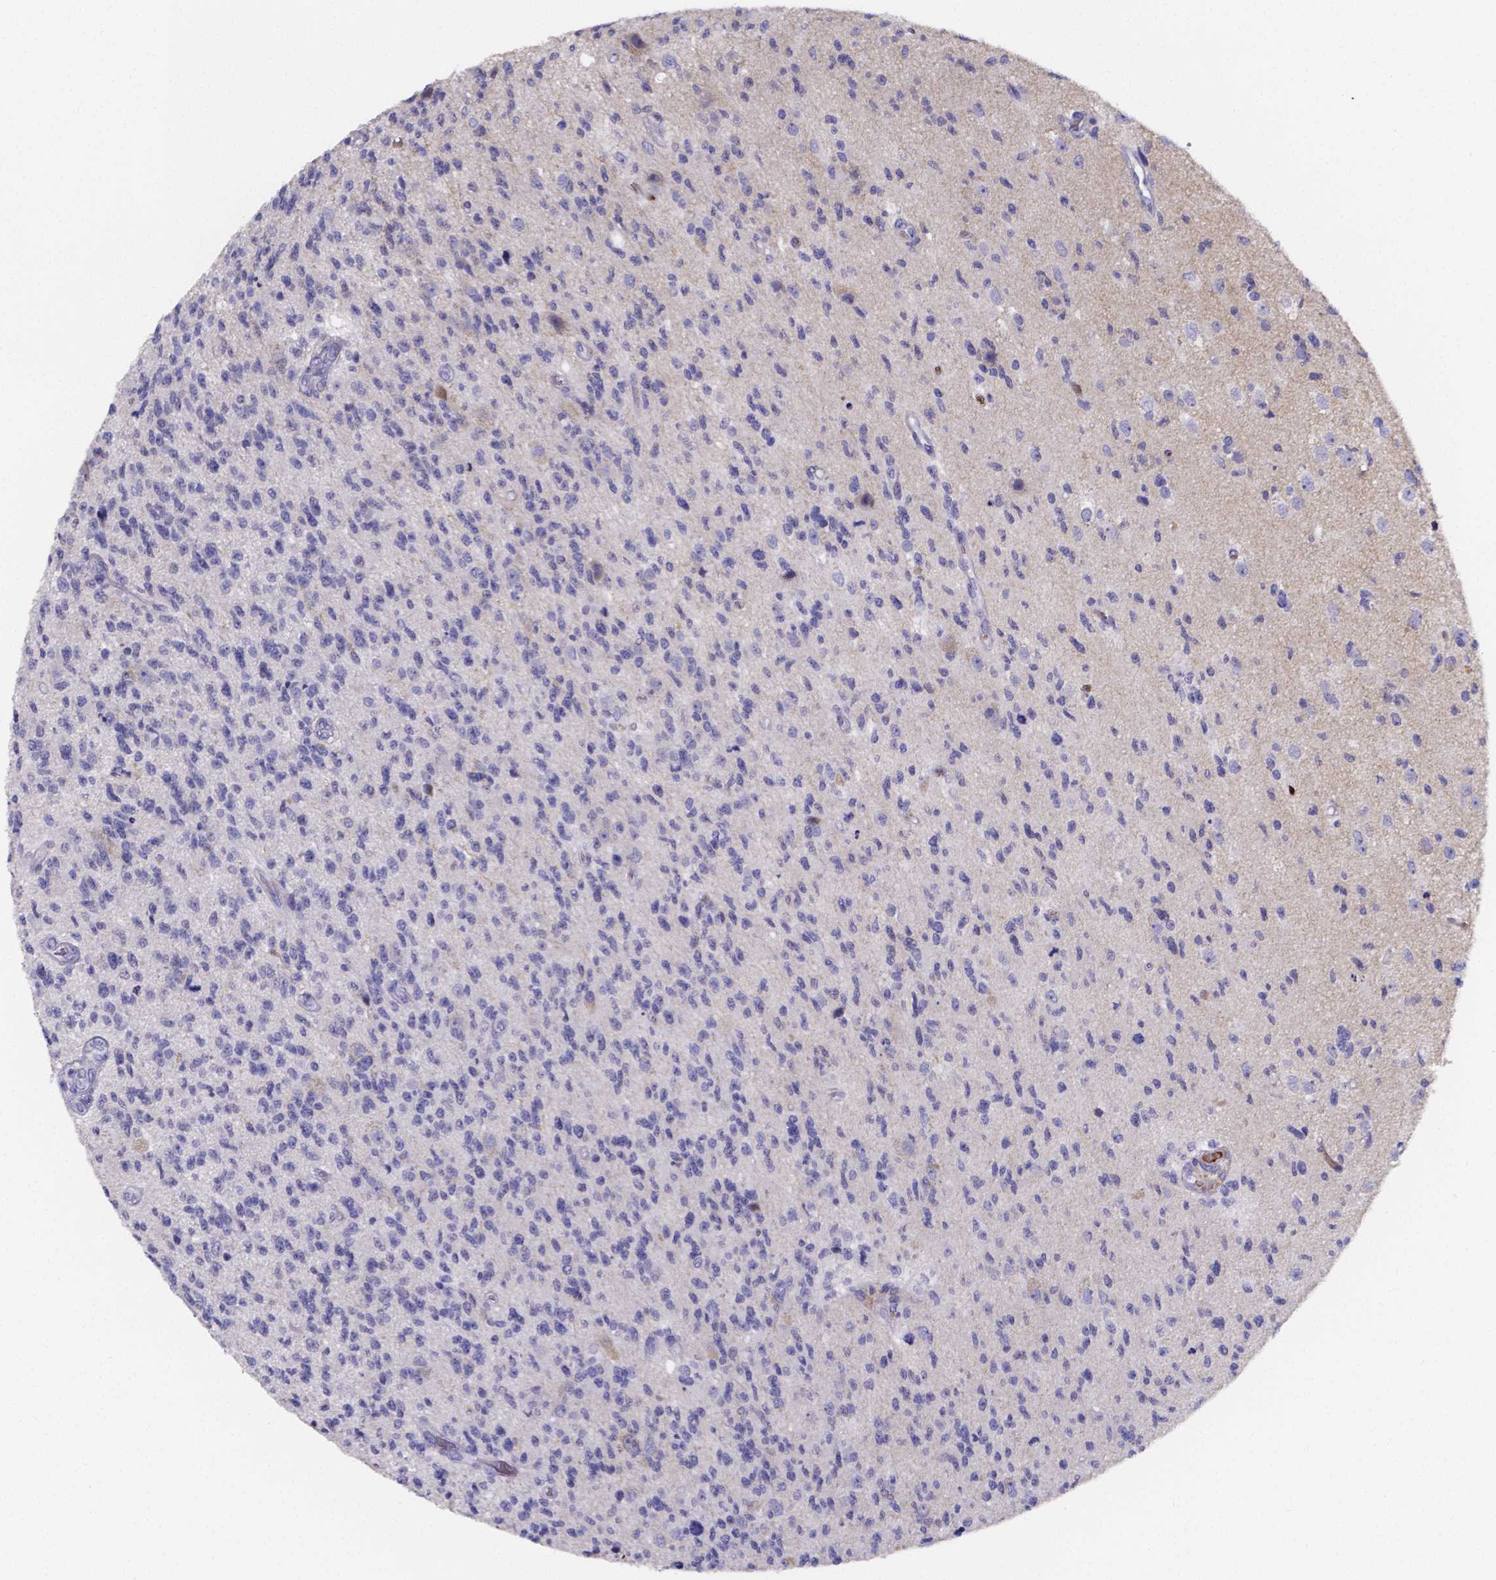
{"staining": {"intensity": "negative", "quantity": "none", "location": "none"}, "tissue": "glioma", "cell_type": "Tumor cells", "image_type": "cancer", "snomed": [{"axis": "morphology", "description": "Glioma, malignant, High grade"}, {"axis": "topography", "description": "Brain"}], "caption": "The immunohistochemistry histopathology image has no significant expression in tumor cells of malignant glioma (high-grade) tissue.", "gene": "GABRA3", "patient": {"sex": "male", "age": 56}}